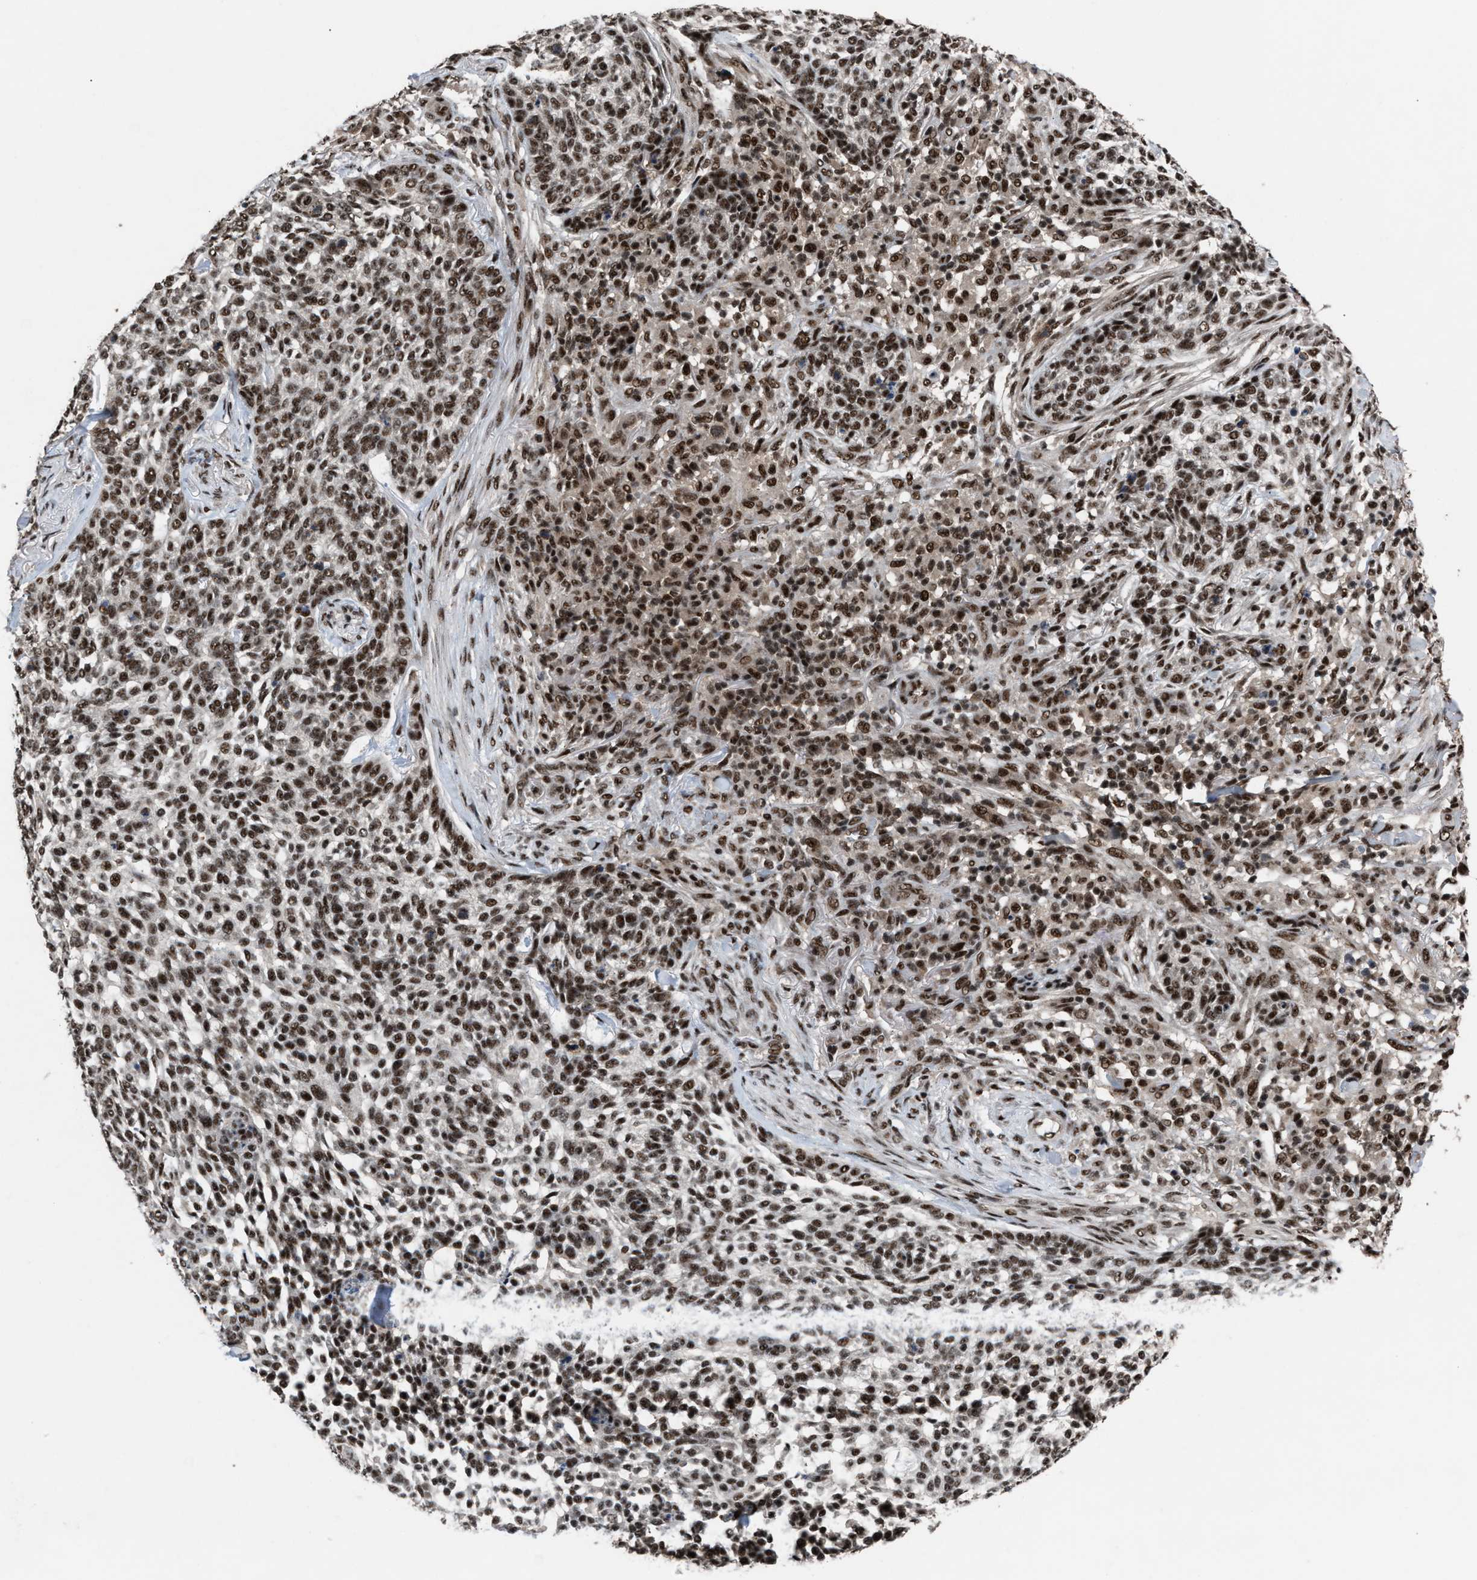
{"staining": {"intensity": "strong", "quantity": ">75%", "location": "nuclear"}, "tissue": "skin cancer", "cell_type": "Tumor cells", "image_type": "cancer", "snomed": [{"axis": "morphology", "description": "Basal cell carcinoma"}, {"axis": "topography", "description": "Skin"}], "caption": "Strong nuclear protein positivity is seen in approximately >75% of tumor cells in skin basal cell carcinoma.", "gene": "PRPF4", "patient": {"sex": "female", "age": 64}}